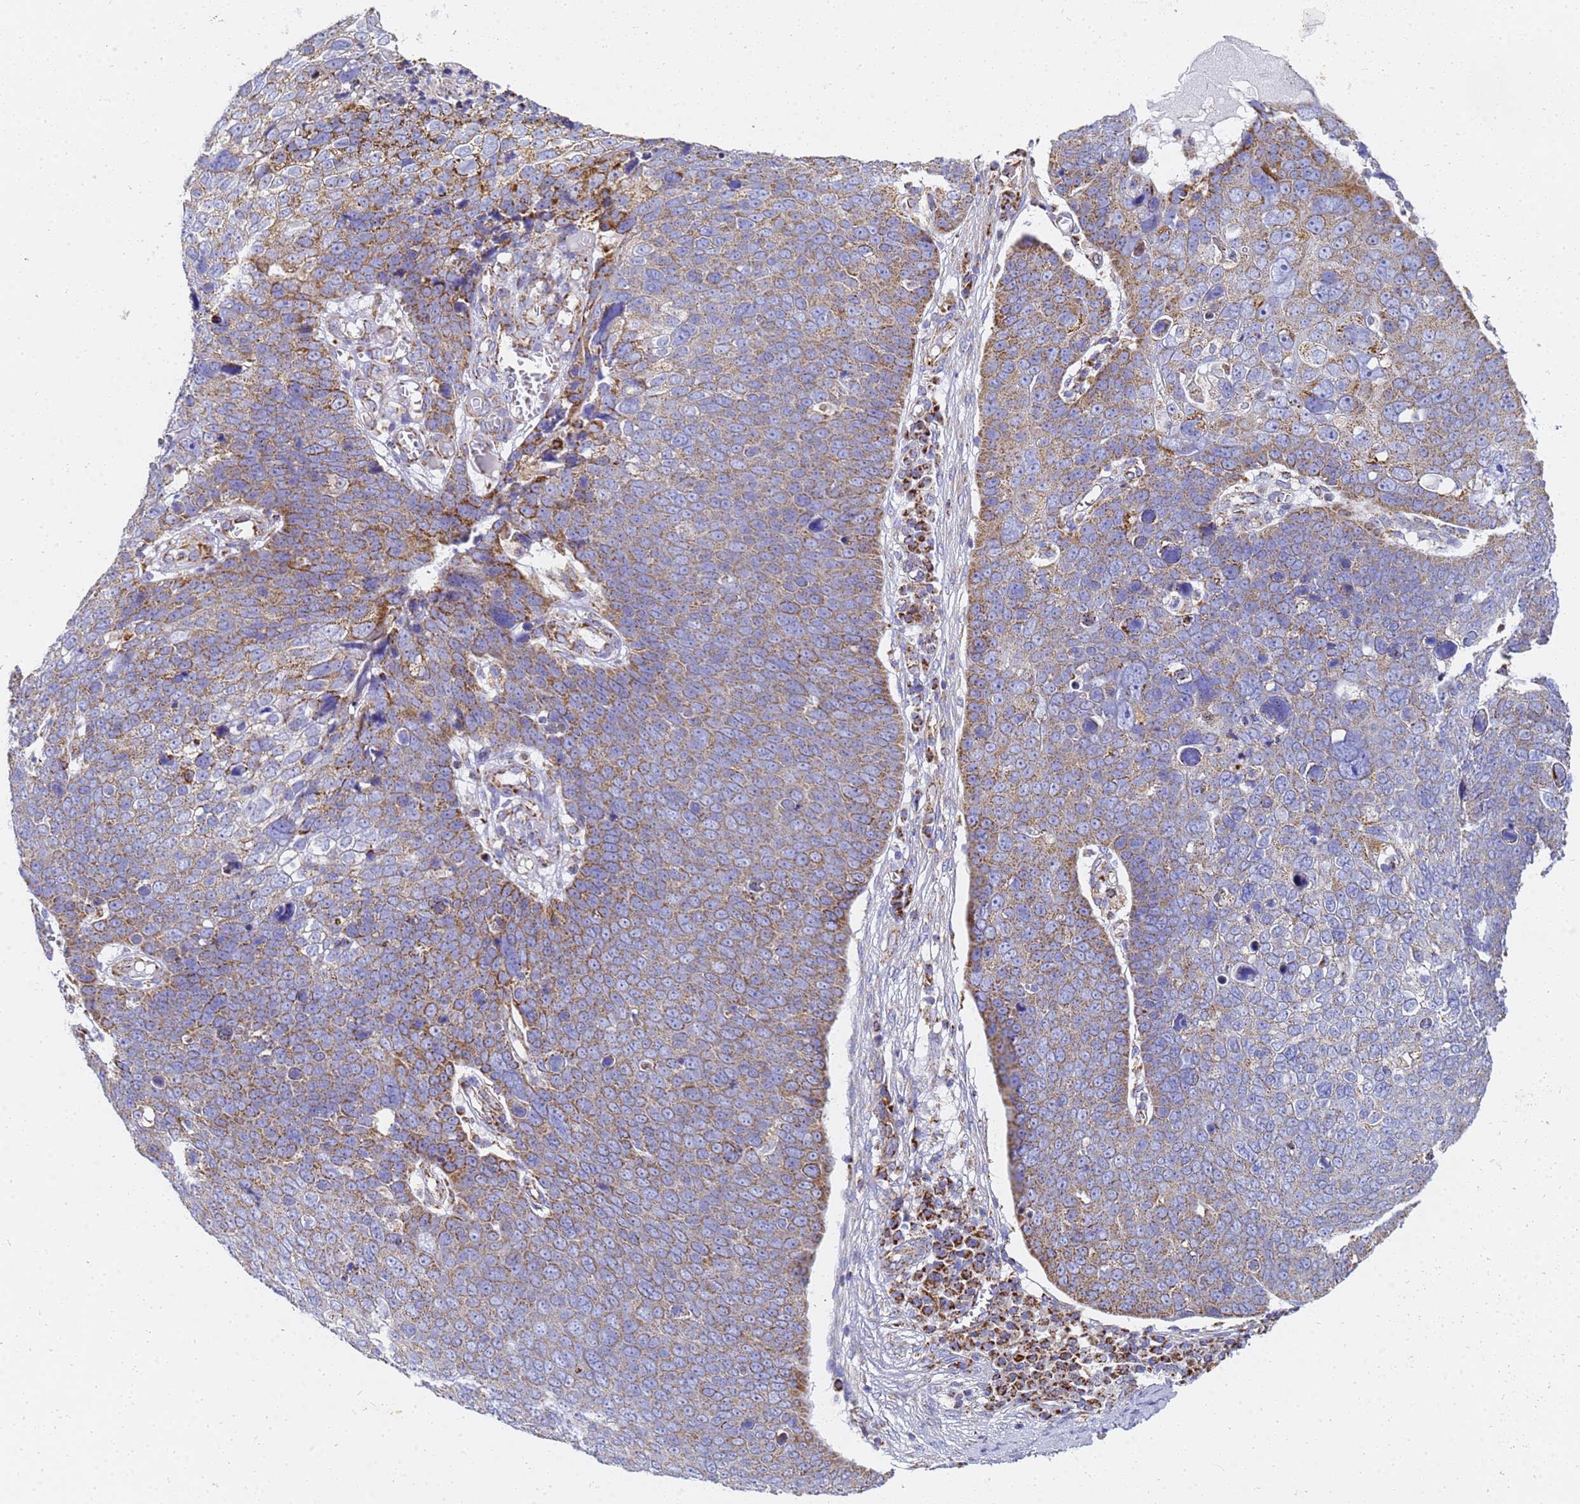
{"staining": {"intensity": "moderate", "quantity": ">75%", "location": "cytoplasmic/membranous"}, "tissue": "skin cancer", "cell_type": "Tumor cells", "image_type": "cancer", "snomed": [{"axis": "morphology", "description": "Squamous cell carcinoma, NOS"}, {"axis": "topography", "description": "Skin"}], "caption": "Immunohistochemical staining of squamous cell carcinoma (skin) shows moderate cytoplasmic/membranous protein positivity in approximately >75% of tumor cells. Using DAB (brown) and hematoxylin (blue) stains, captured at high magnification using brightfield microscopy.", "gene": "CNIH4", "patient": {"sex": "male", "age": 71}}